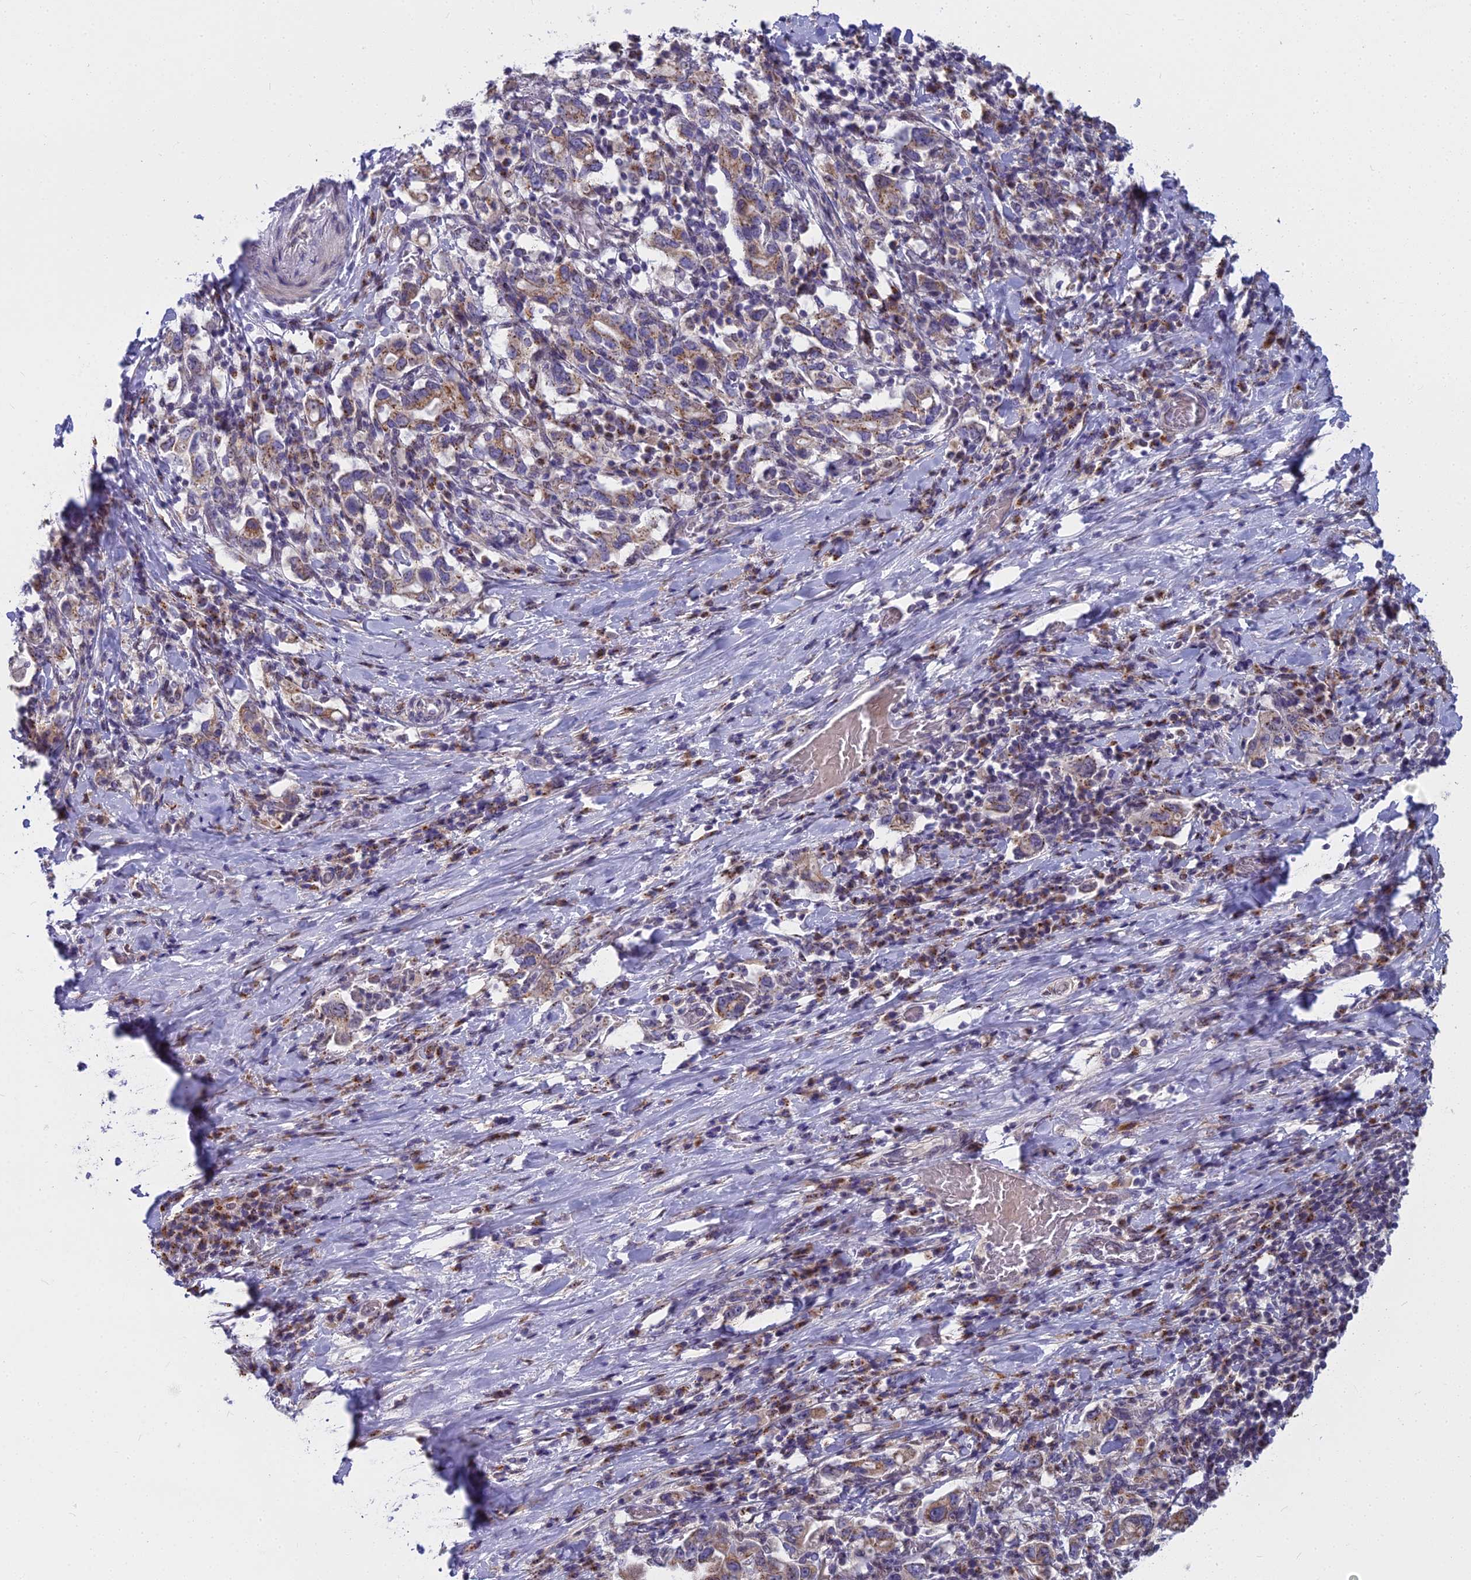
{"staining": {"intensity": "moderate", "quantity": "<25%", "location": "cytoplasmic/membranous"}, "tissue": "stomach cancer", "cell_type": "Tumor cells", "image_type": "cancer", "snomed": [{"axis": "morphology", "description": "Adenocarcinoma, NOS"}, {"axis": "topography", "description": "Stomach, upper"}, {"axis": "topography", "description": "Stomach"}], "caption": "This is a micrograph of immunohistochemistry staining of adenocarcinoma (stomach), which shows moderate expression in the cytoplasmic/membranous of tumor cells.", "gene": "WDPCP", "patient": {"sex": "male", "age": 62}}